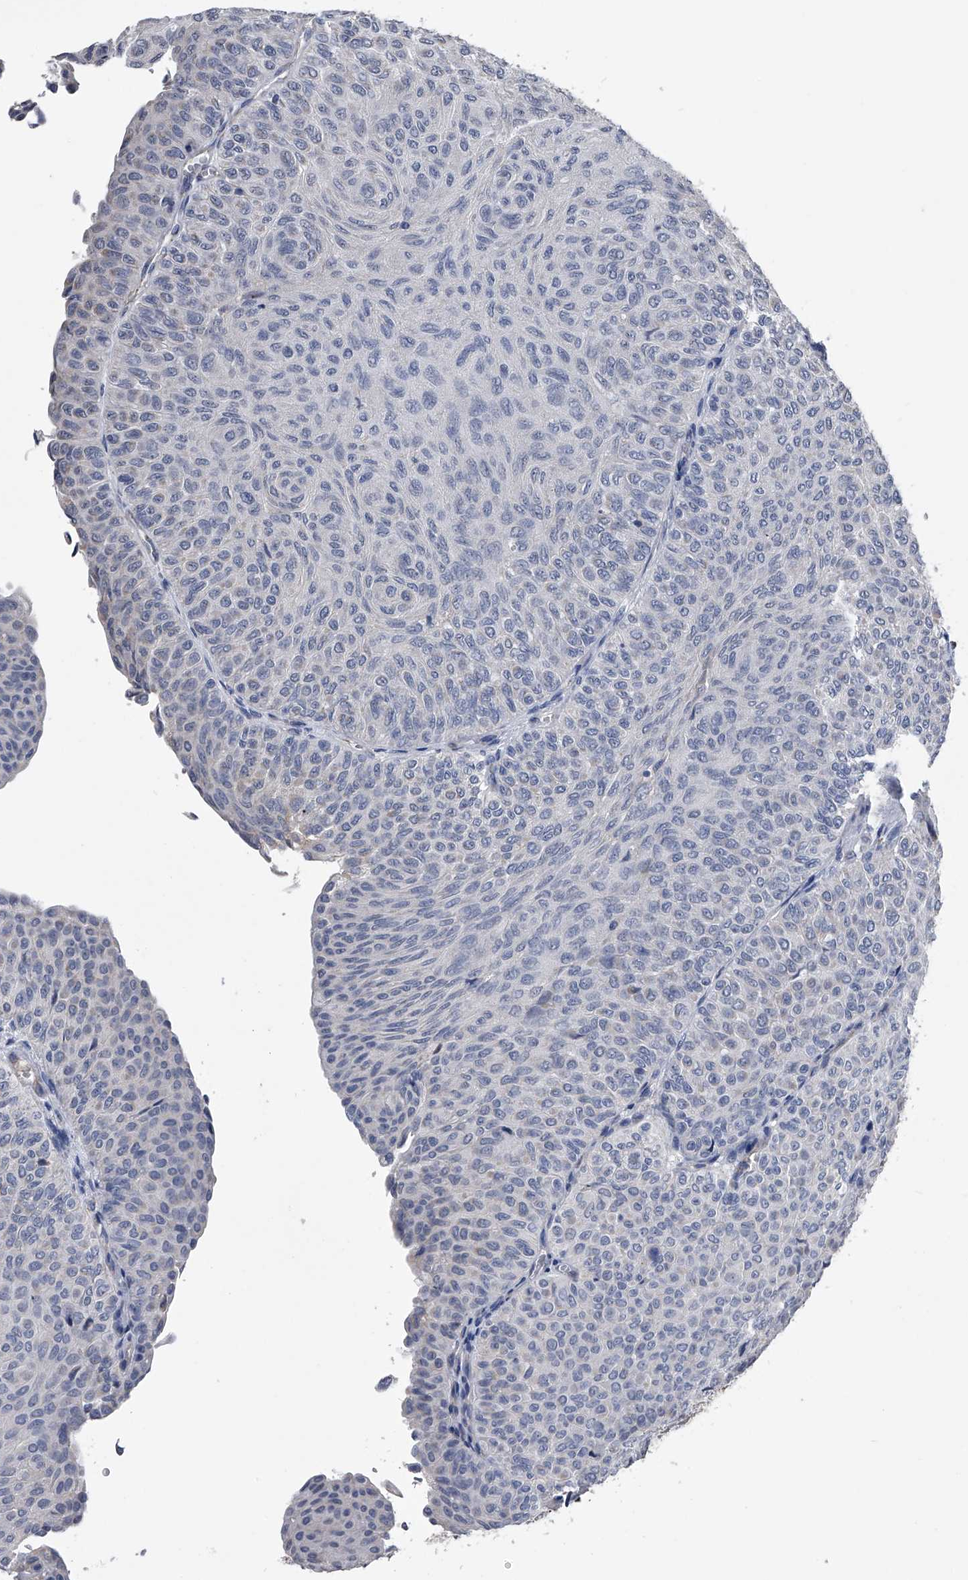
{"staining": {"intensity": "negative", "quantity": "none", "location": "none"}, "tissue": "urothelial cancer", "cell_type": "Tumor cells", "image_type": "cancer", "snomed": [{"axis": "morphology", "description": "Urothelial carcinoma, Low grade"}, {"axis": "topography", "description": "Urinary bladder"}], "caption": "A histopathology image of urothelial cancer stained for a protein shows no brown staining in tumor cells.", "gene": "OAT", "patient": {"sex": "male", "age": 78}}